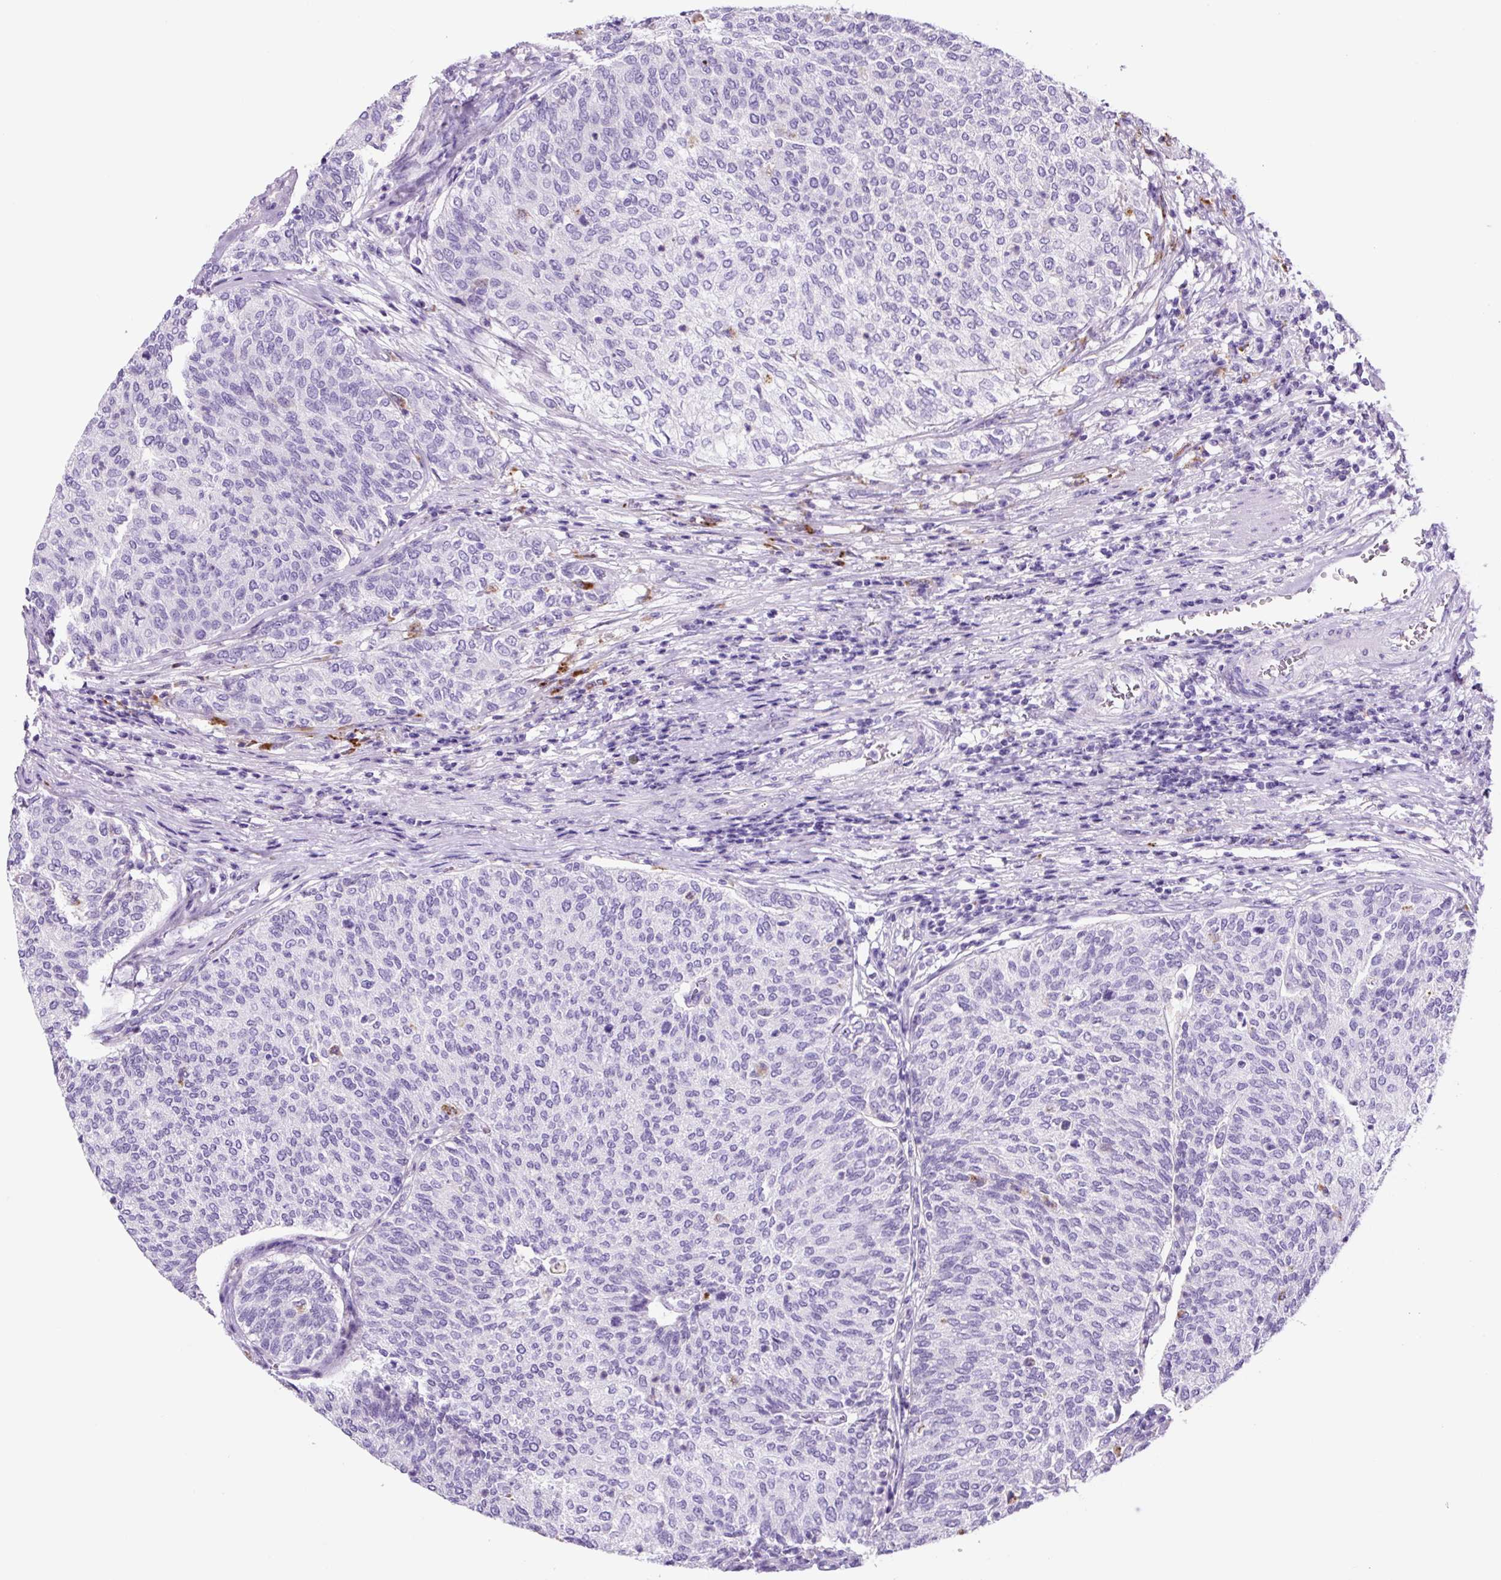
{"staining": {"intensity": "negative", "quantity": "none", "location": "none"}, "tissue": "urothelial cancer", "cell_type": "Tumor cells", "image_type": "cancer", "snomed": [{"axis": "morphology", "description": "Urothelial carcinoma, Low grade"}, {"axis": "topography", "description": "Urinary bladder"}], "caption": "Photomicrograph shows no protein expression in tumor cells of low-grade urothelial carcinoma tissue.", "gene": "LCN10", "patient": {"sex": "female", "age": 79}}